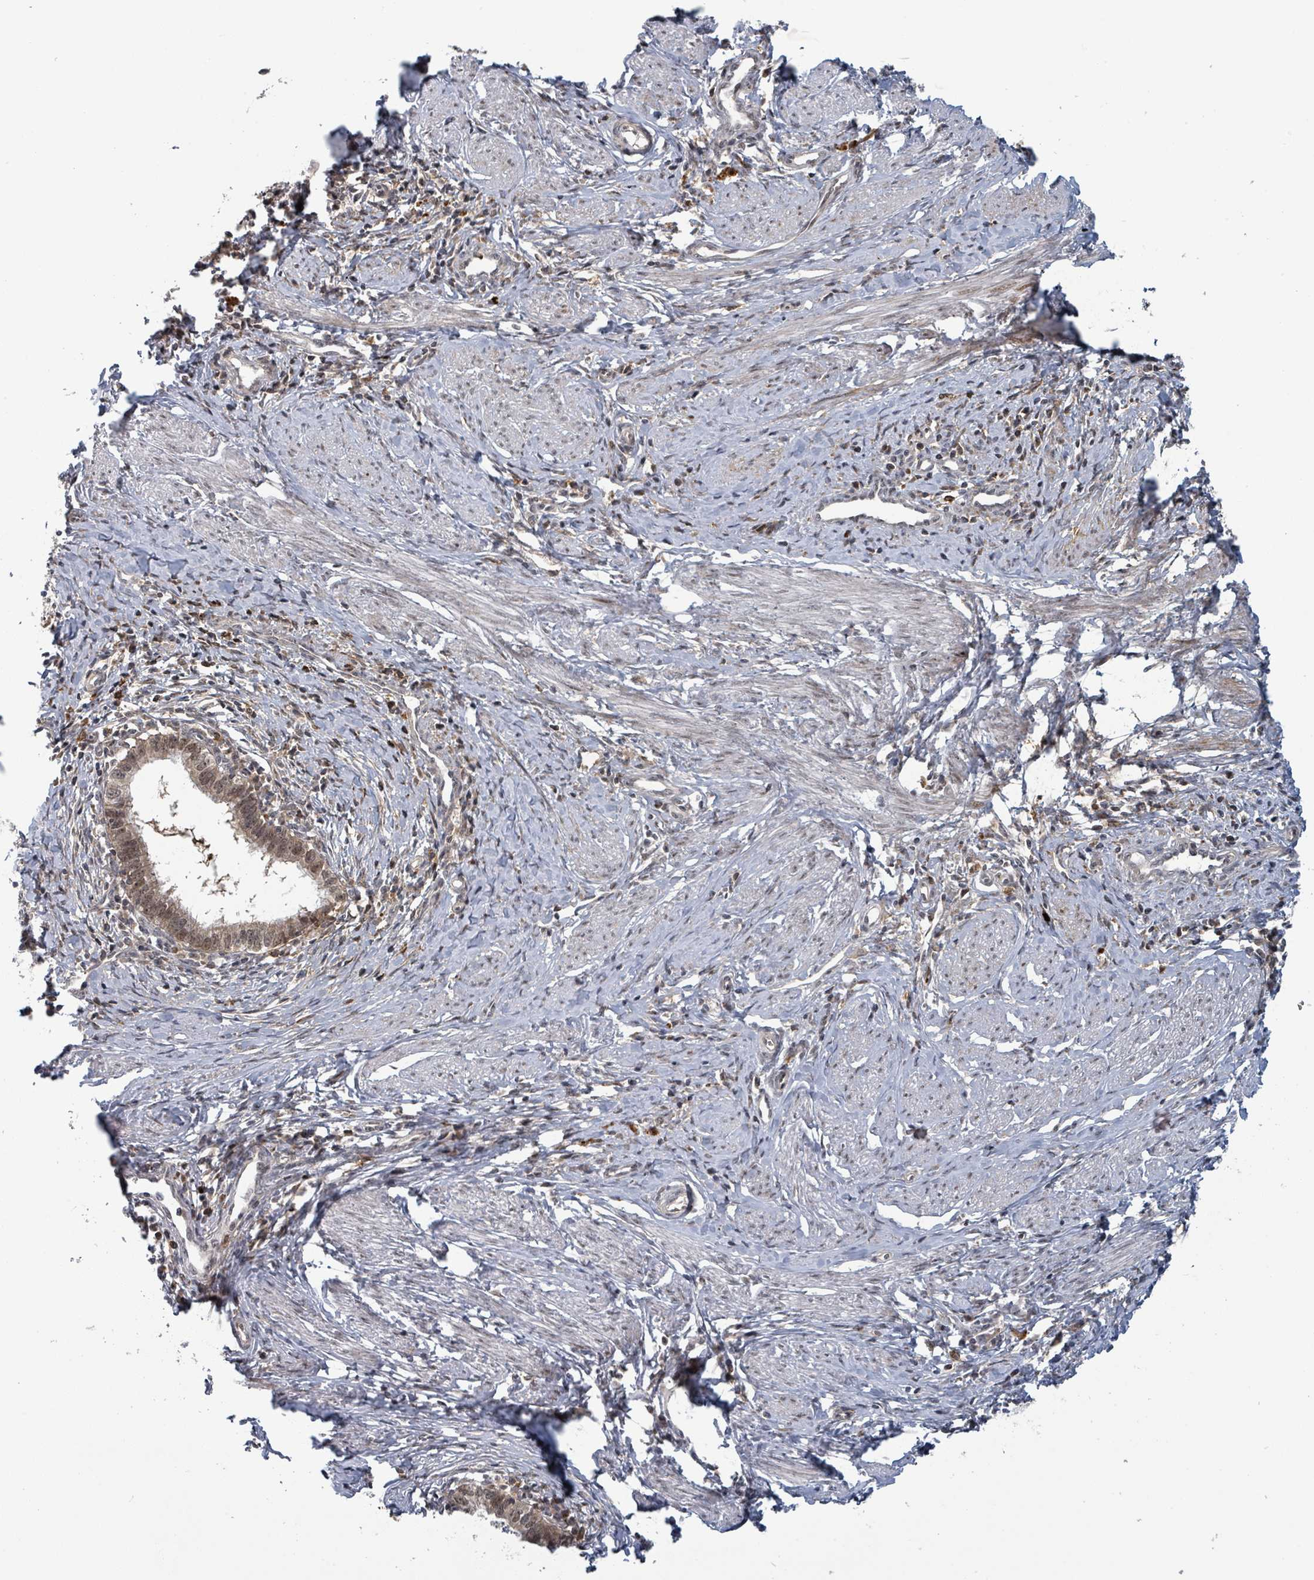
{"staining": {"intensity": "moderate", "quantity": ">75%", "location": "nuclear"}, "tissue": "cervical cancer", "cell_type": "Tumor cells", "image_type": "cancer", "snomed": [{"axis": "morphology", "description": "Adenocarcinoma, NOS"}, {"axis": "topography", "description": "Cervix"}], "caption": "Tumor cells exhibit moderate nuclear expression in about >75% of cells in adenocarcinoma (cervical). The staining was performed using DAB (3,3'-diaminobenzidine) to visualize the protein expression in brown, while the nuclei were stained in blue with hematoxylin (Magnification: 20x).", "gene": "GTF3C1", "patient": {"sex": "female", "age": 36}}